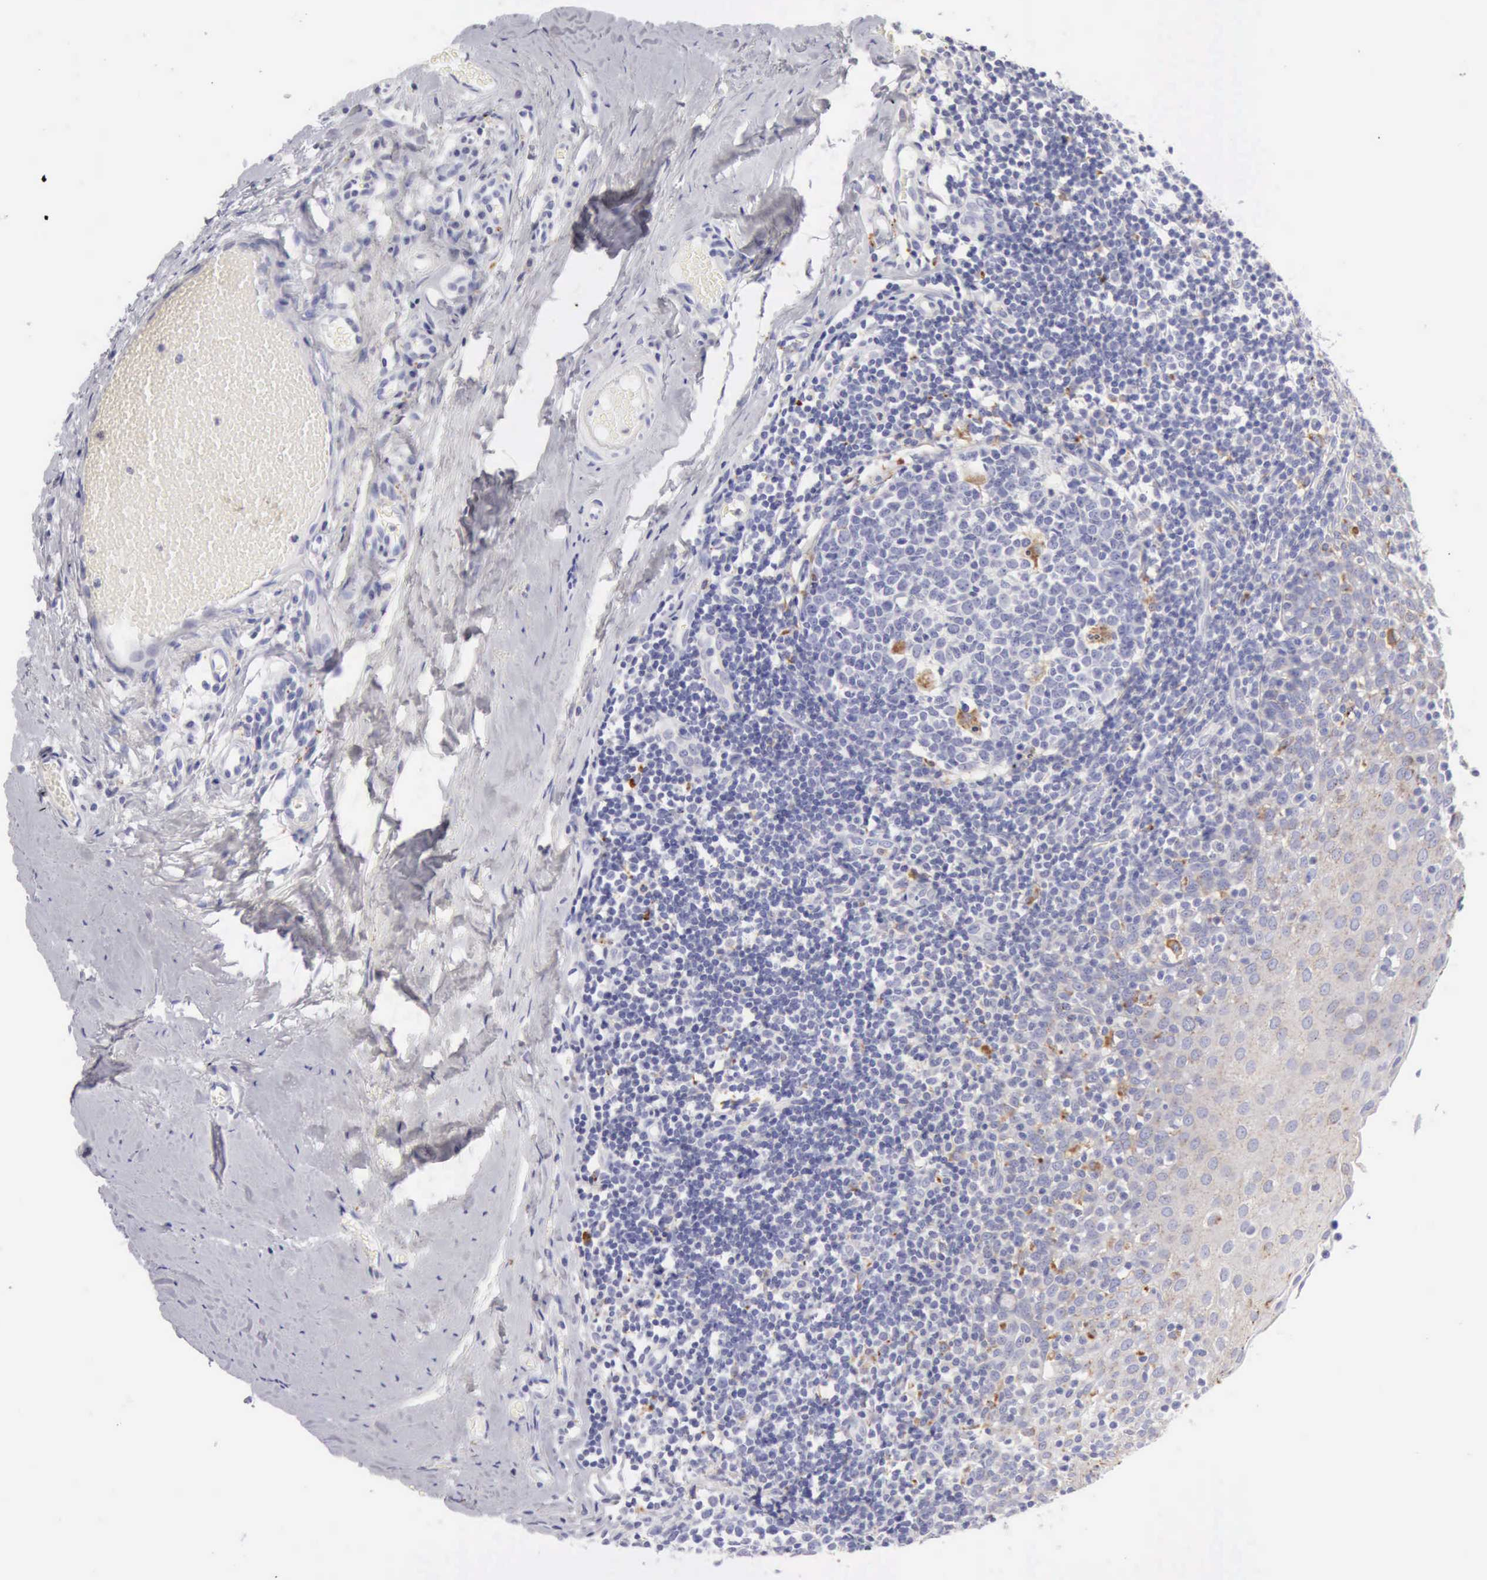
{"staining": {"intensity": "strong", "quantity": "<25%", "location": "cytoplasmic/membranous"}, "tissue": "tonsil", "cell_type": "Germinal center cells", "image_type": "normal", "snomed": [{"axis": "morphology", "description": "Normal tissue, NOS"}, {"axis": "topography", "description": "Tonsil"}], "caption": "Immunohistochemical staining of normal human tonsil exhibits <25% levels of strong cytoplasmic/membranous protein positivity in about <25% of germinal center cells. The staining is performed using DAB (3,3'-diaminobenzidine) brown chromogen to label protein expression. The nuclei are counter-stained blue using hematoxylin.", "gene": "CTSS", "patient": {"sex": "female", "age": 41}}